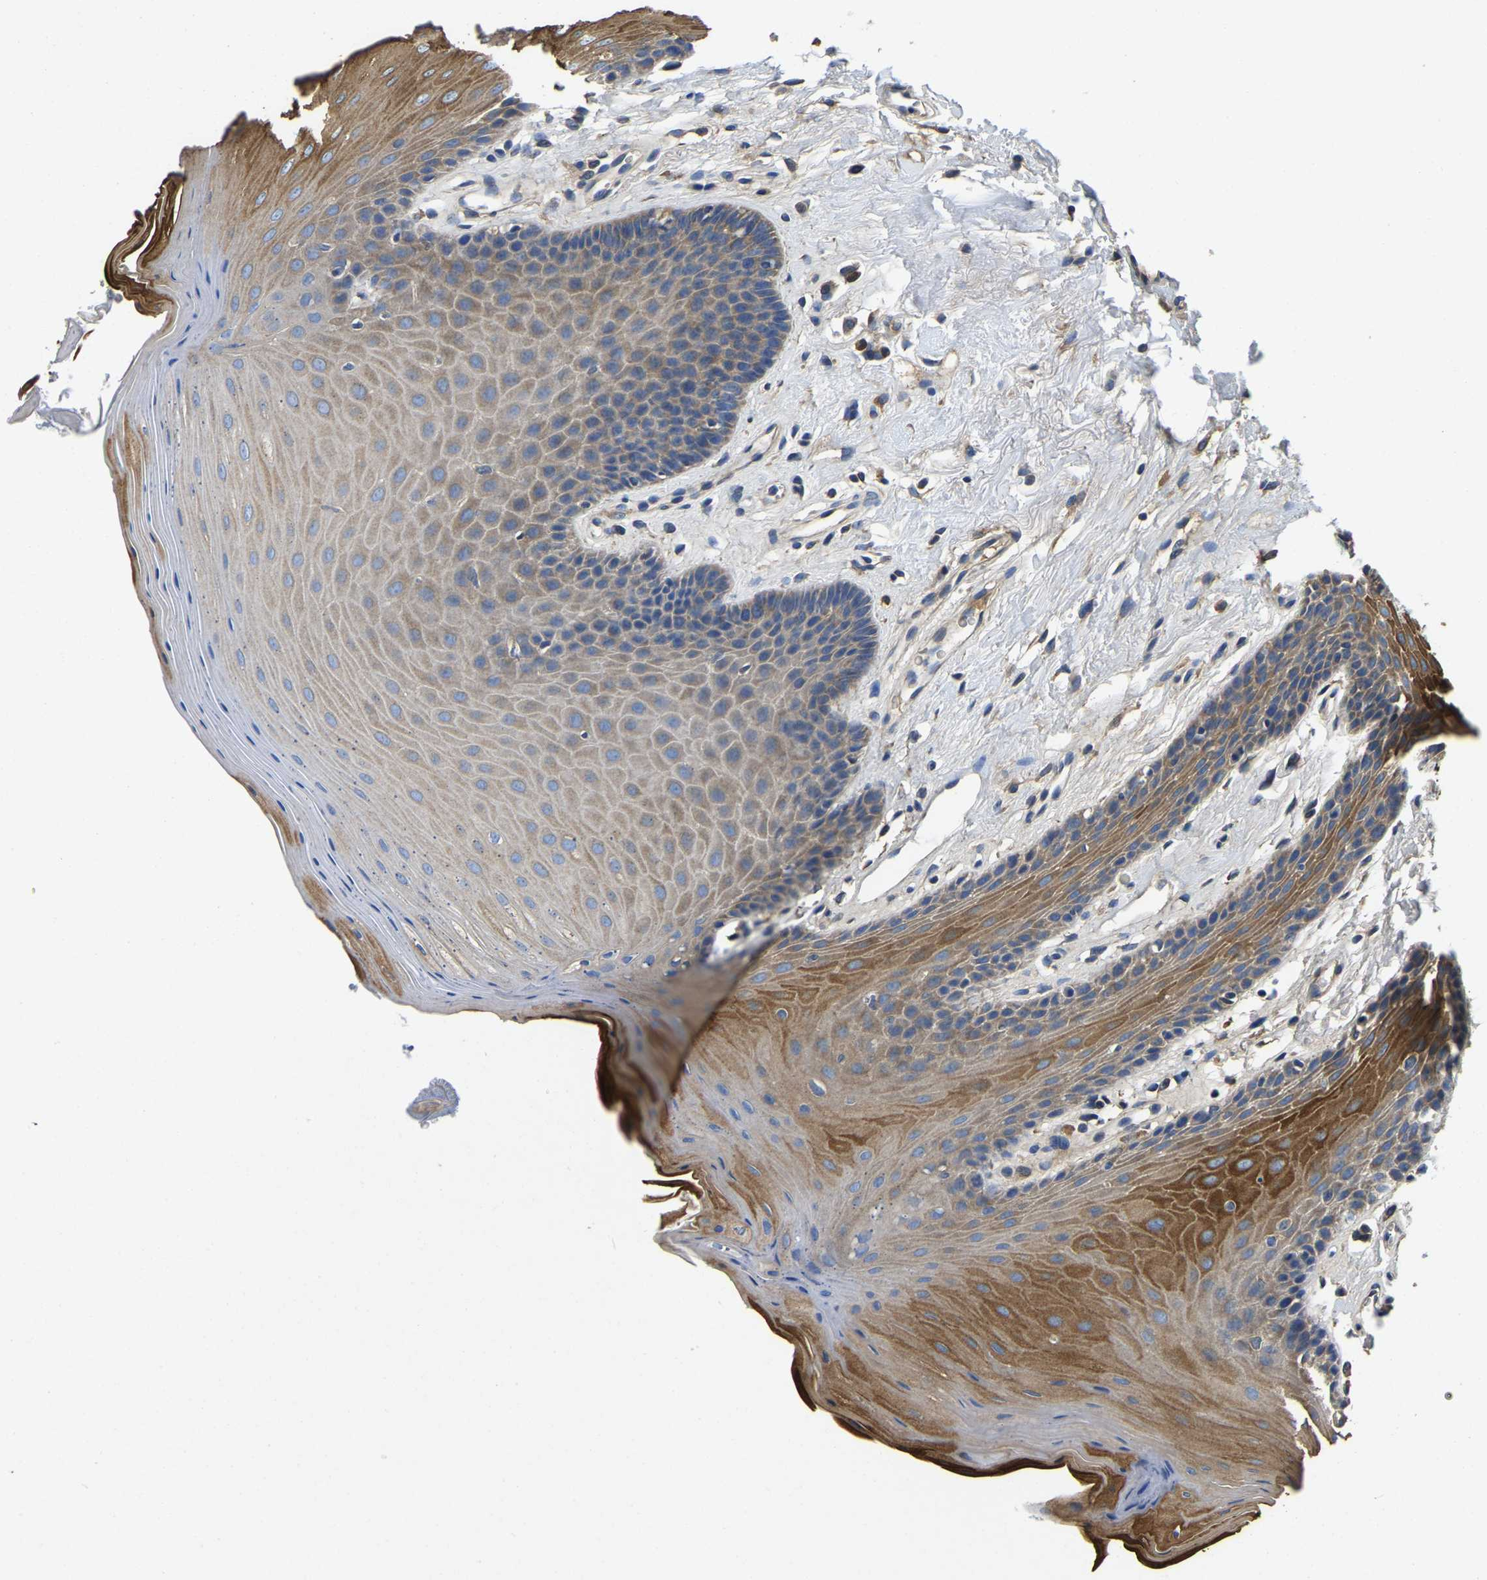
{"staining": {"intensity": "moderate", "quantity": ">75%", "location": "cytoplasmic/membranous"}, "tissue": "oral mucosa", "cell_type": "Squamous epithelial cells", "image_type": "normal", "snomed": [{"axis": "morphology", "description": "Normal tissue, NOS"}, {"axis": "morphology", "description": "Squamous cell carcinoma, NOS"}, {"axis": "topography", "description": "Oral tissue"}, {"axis": "topography", "description": "Head-Neck"}], "caption": "The immunohistochemical stain shows moderate cytoplasmic/membranous positivity in squamous epithelial cells of unremarkable oral mucosa.", "gene": "STAT2", "patient": {"sex": "male", "age": 71}}